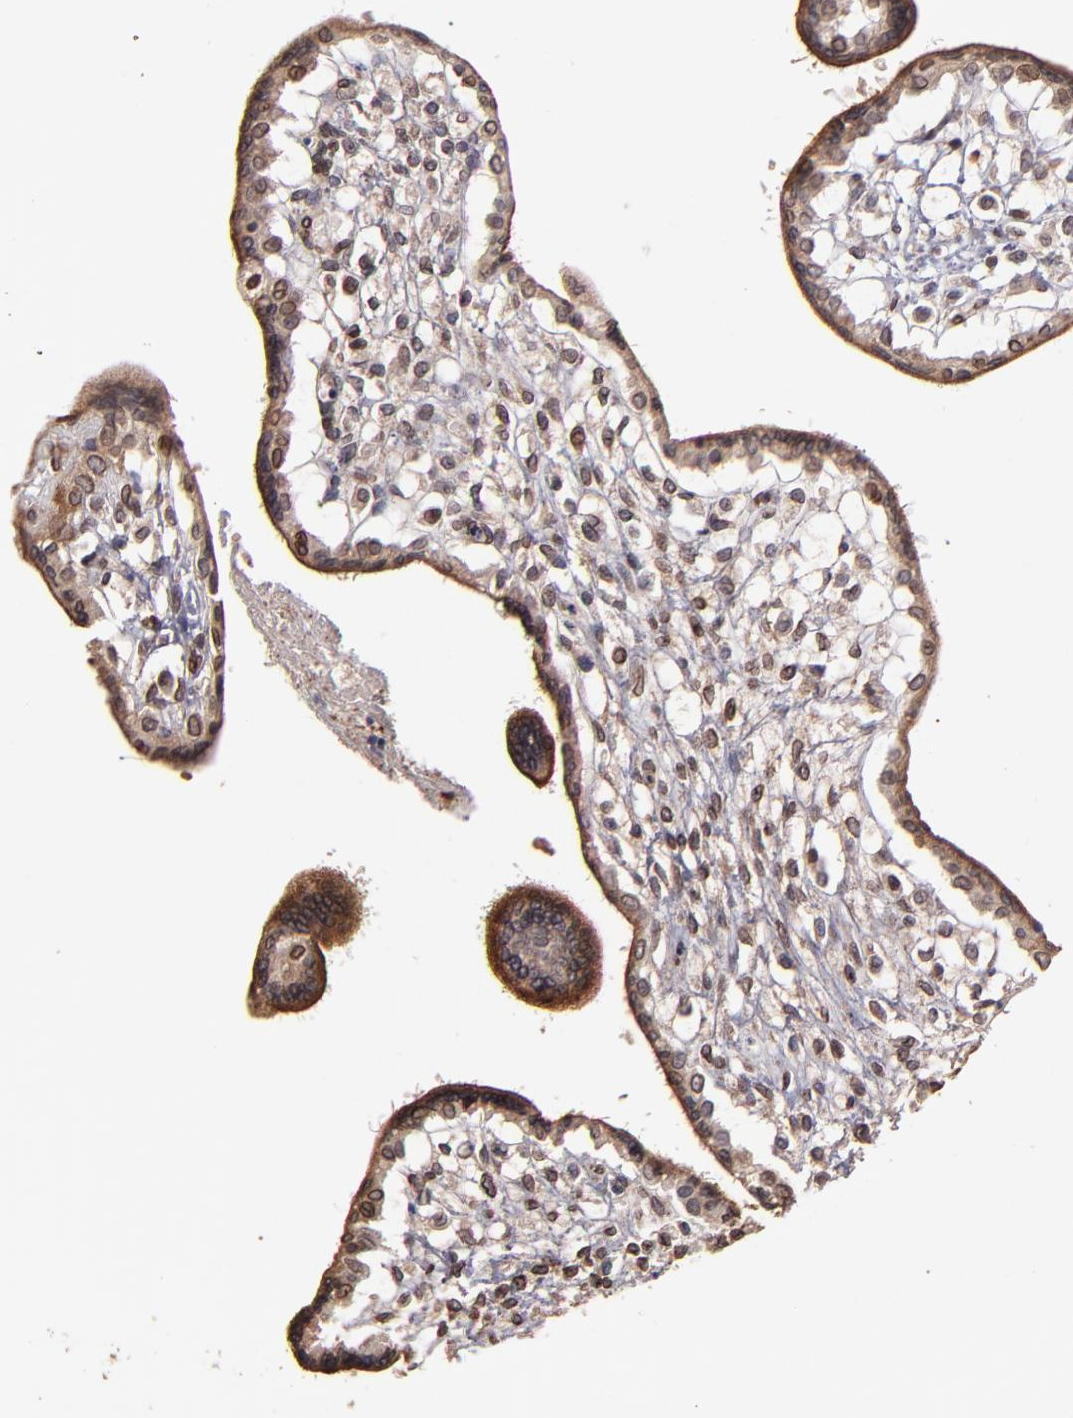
{"staining": {"intensity": "moderate", "quantity": ">75%", "location": "cytoplasmic/membranous,nuclear"}, "tissue": "placenta", "cell_type": "Decidual cells", "image_type": "normal", "snomed": [{"axis": "morphology", "description": "Normal tissue, NOS"}, {"axis": "topography", "description": "Placenta"}], "caption": "Immunohistochemical staining of unremarkable human placenta demonstrates medium levels of moderate cytoplasmic/membranous,nuclear staining in approximately >75% of decidual cells. The staining was performed using DAB, with brown indicating positive protein expression. Nuclei are stained blue with hematoxylin.", "gene": "PUM3", "patient": {"sex": "female", "age": 31}}